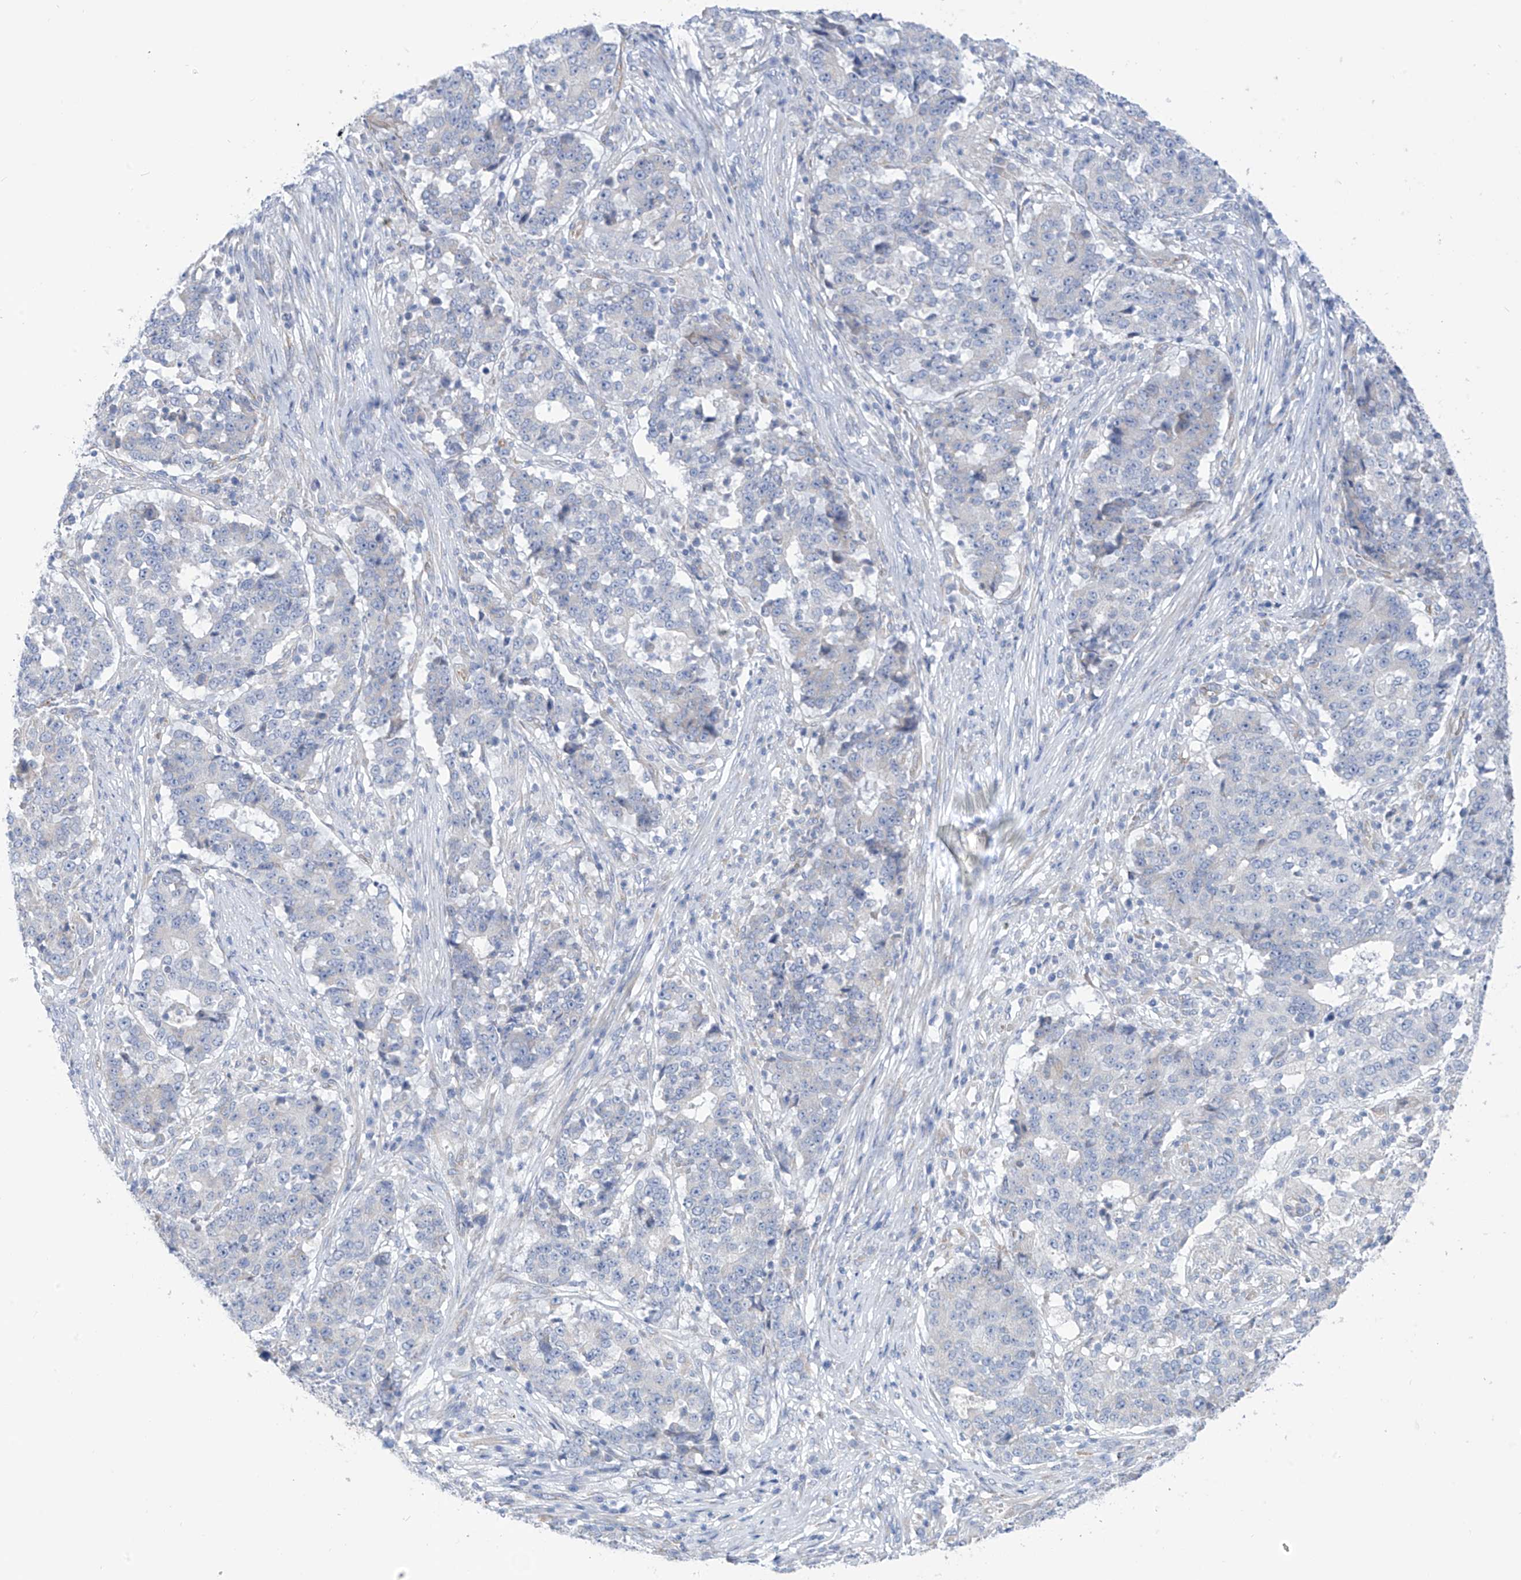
{"staining": {"intensity": "negative", "quantity": "none", "location": "none"}, "tissue": "stomach cancer", "cell_type": "Tumor cells", "image_type": "cancer", "snomed": [{"axis": "morphology", "description": "Adenocarcinoma, NOS"}, {"axis": "topography", "description": "Stomach"}], "caption": "Immunohistochemical staining of human stomach cancer (adenocarcinoma) shows no significant staining in tumor cells.", "gene": "RCN2", "patient": {"sex": "male", "age": 59}}